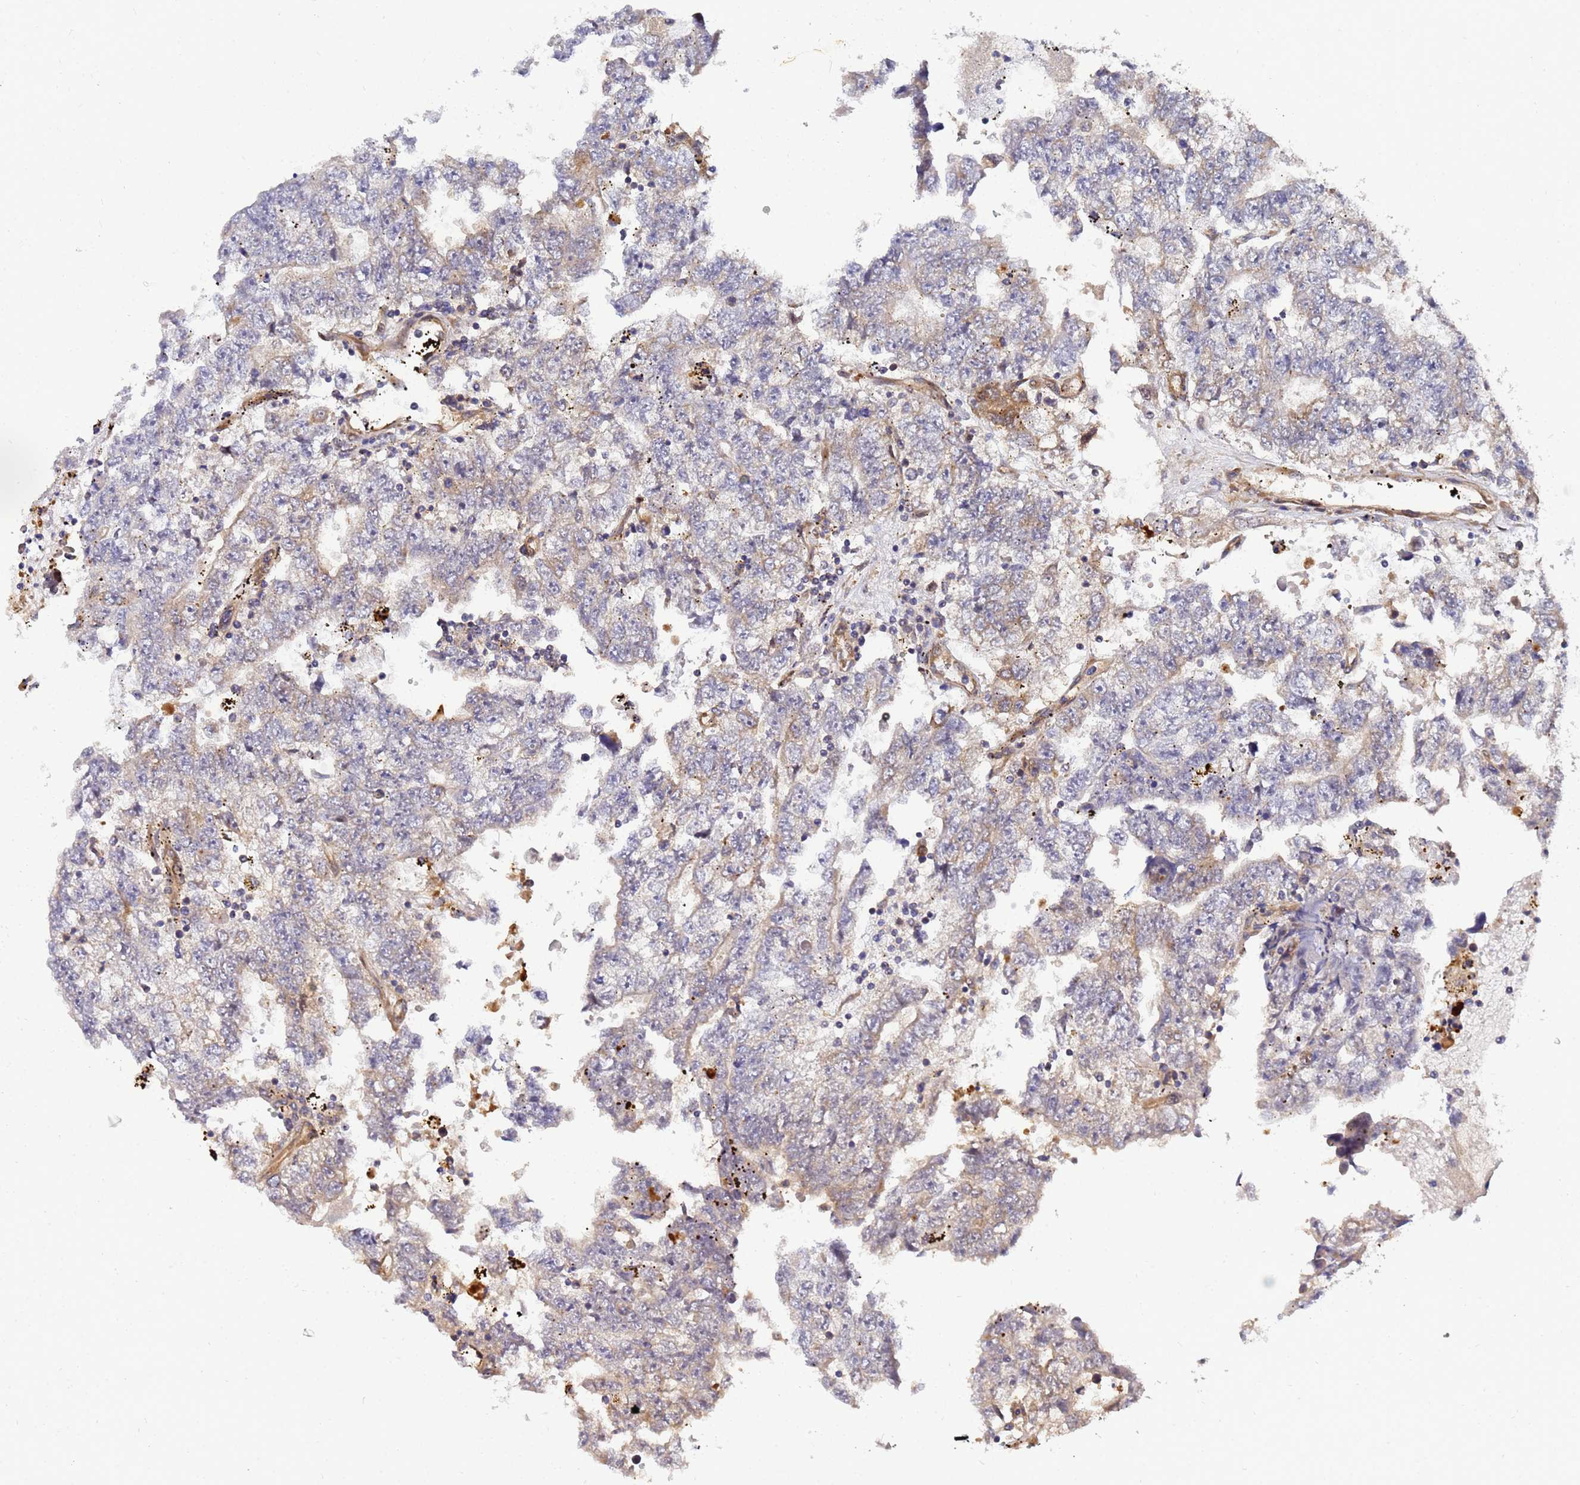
{"staining": {"intensity": "weak", "quantity": "<25%", "location": "cytoplasmic/membranous"}, "tissue": "testis cancer", "cell_type": "Tumor cells", "image_type": "cancer", "snomed": [{"axis": "morphology", "description": "Carcinoma, Embryonal, NOS"}, {"axis": "topography", "description": "Testis"}], "caption": "The immunohistochemistry (IHC) histopathology image has no significant positivity in tumor cells of embryonal carcinoma (testis) tissue. (Immunohistochemistry (ihc), brightfield microscopy, high magnification).", "gene": "UNC93B1", "patient": {"sex": "male", "age": 25}}